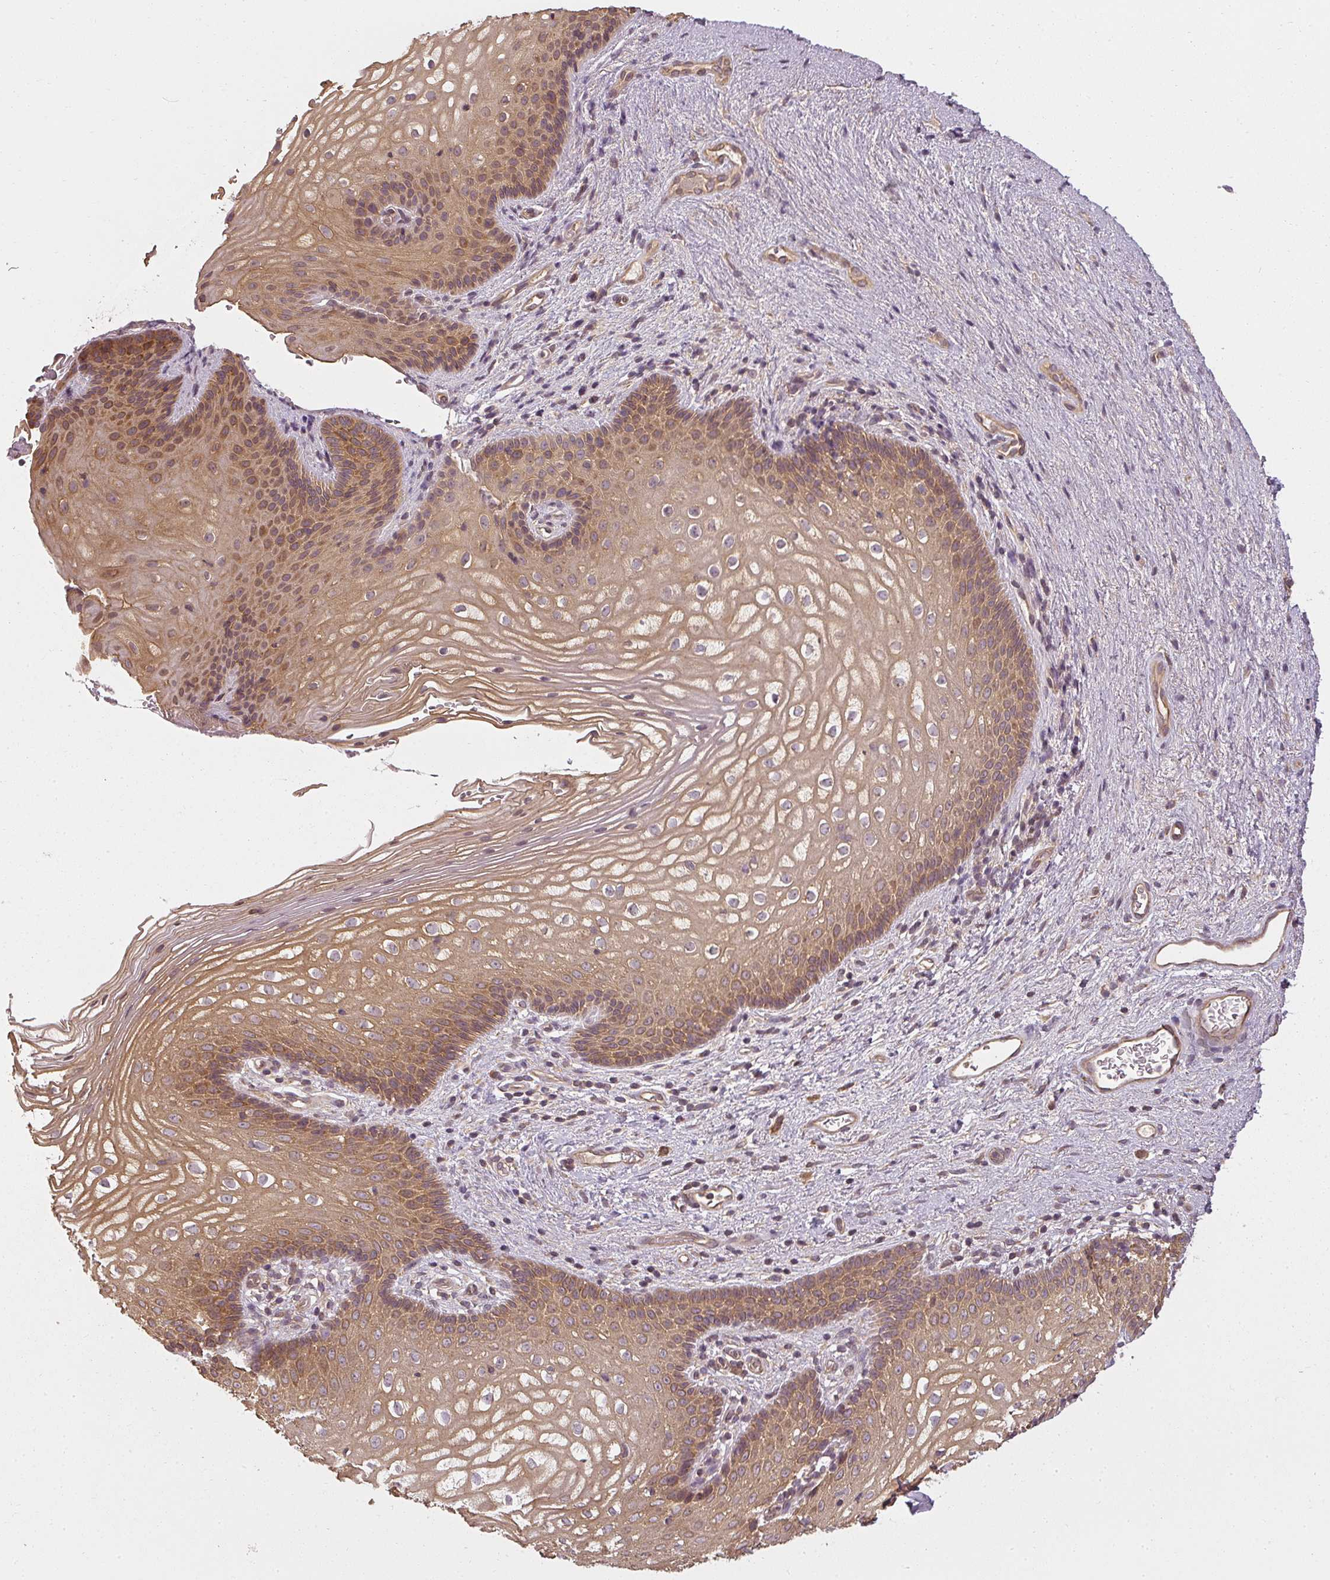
{"staining": {"intensity": "moderate", "quantity": ">75%", "location": "cytoplasmic/membranous"}, "tissue": "vagina", "cell_type": "Squamous epithelial cells", "image_type": "normal", "snomed": [{"axis": "morphology", "description": "Normal tissue, NOS"}, {"axis": "topography", "description": "Vagina"}], "caption": "Vagina stained with DAB (3,3'-diaminobenzidine) immunohistochemistry (IHC) exhibits medium levels of moderate cytoplasmic/membranous positivity in about >75% of squamous epithelial cells.", "gene": "RPL24", "patient": {"sex": "female", "age": 47}}